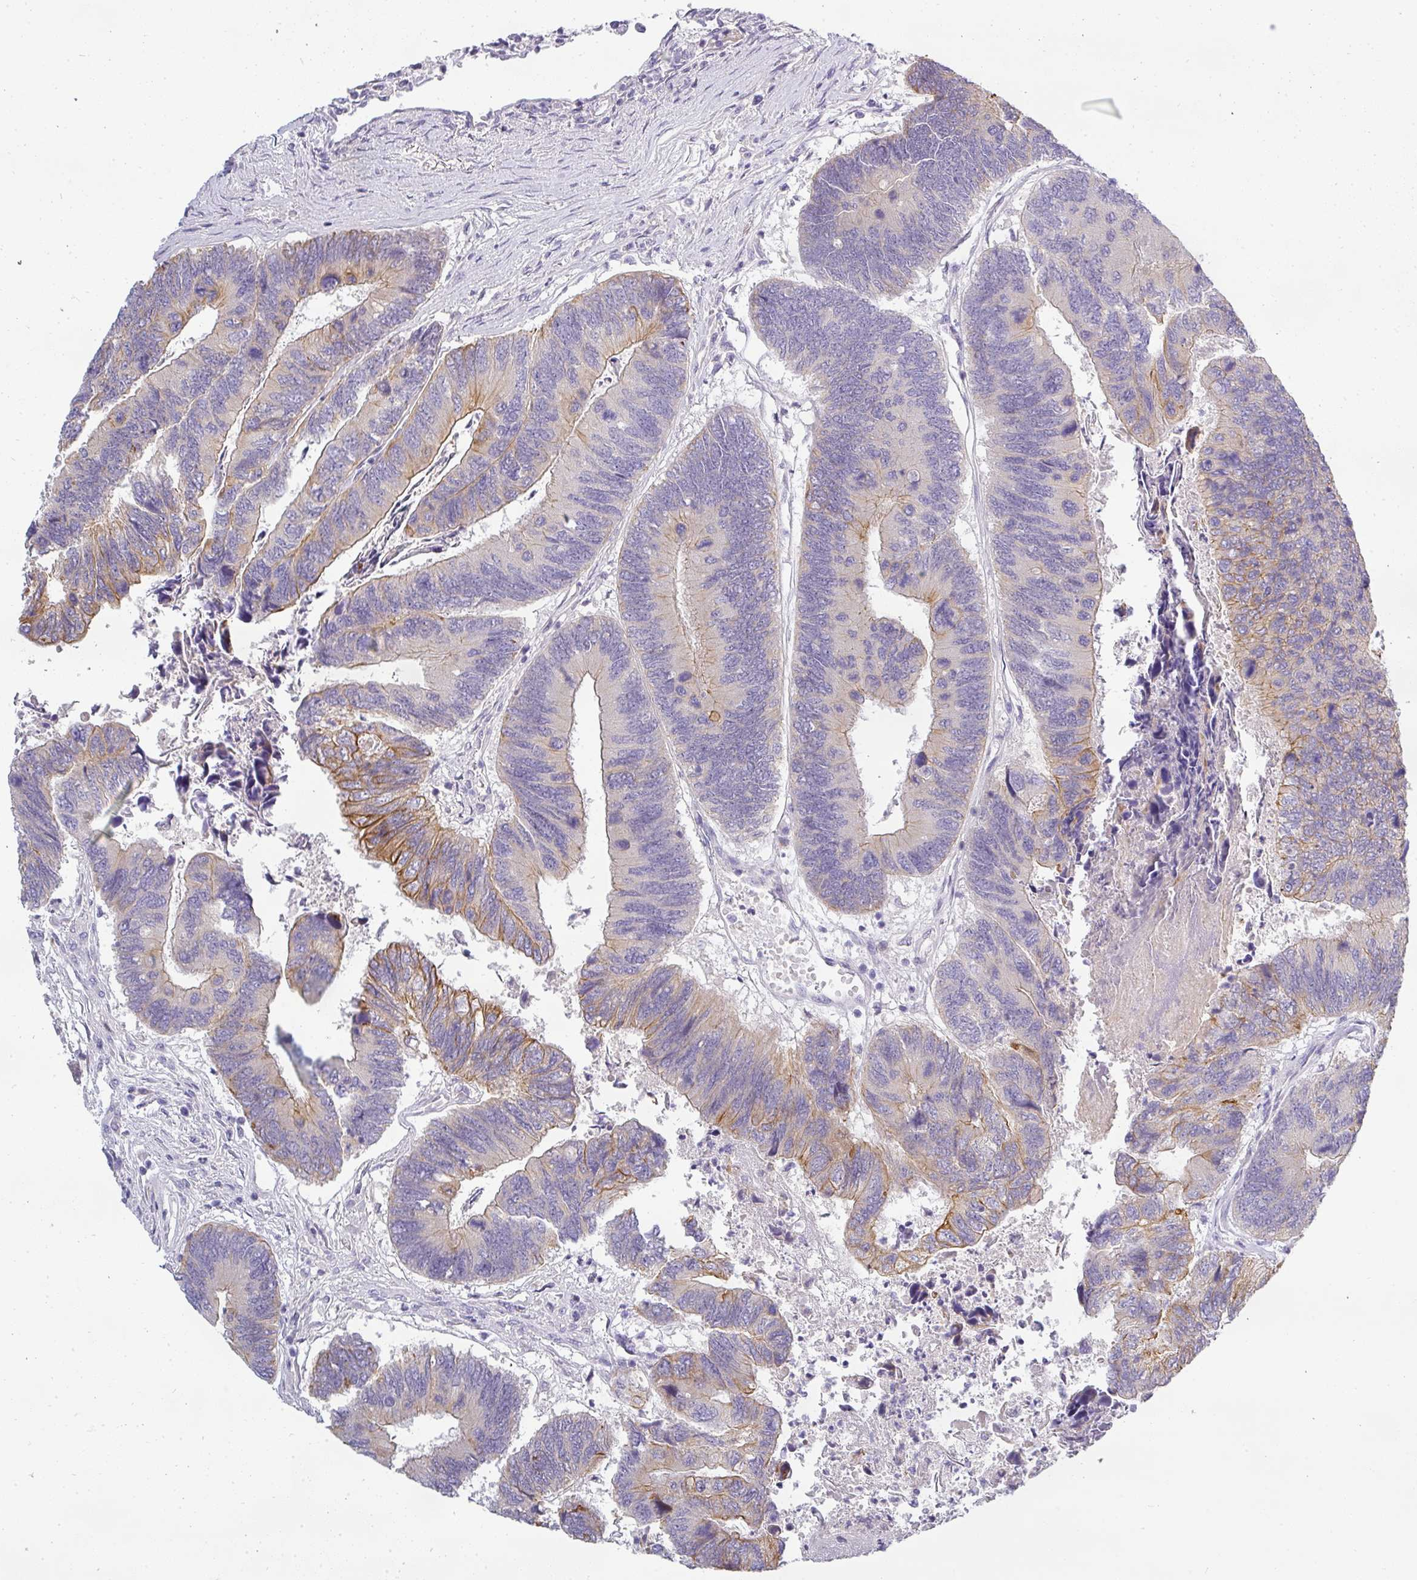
{"staining": {"intensity": "moderate", "quantity": "25%-75%", "location": "cytoplasmic/membranous"}, "tissue": "colorectal cancer", "cell_type": "Tumor cells", "image_type": "cancer", "snomed": [{"axis": "morphology", "description": "Adenocarcinoma, NOS"}, {"axis": "topography", "description": "Colon"}], "caption": "Colorectal cancer stained for a protein demonstrates moderate cytoplasmic/membranous positivity in tumor cells.", "gene": "ASXL3", "patient": {"sex": "female", "age": 67}}